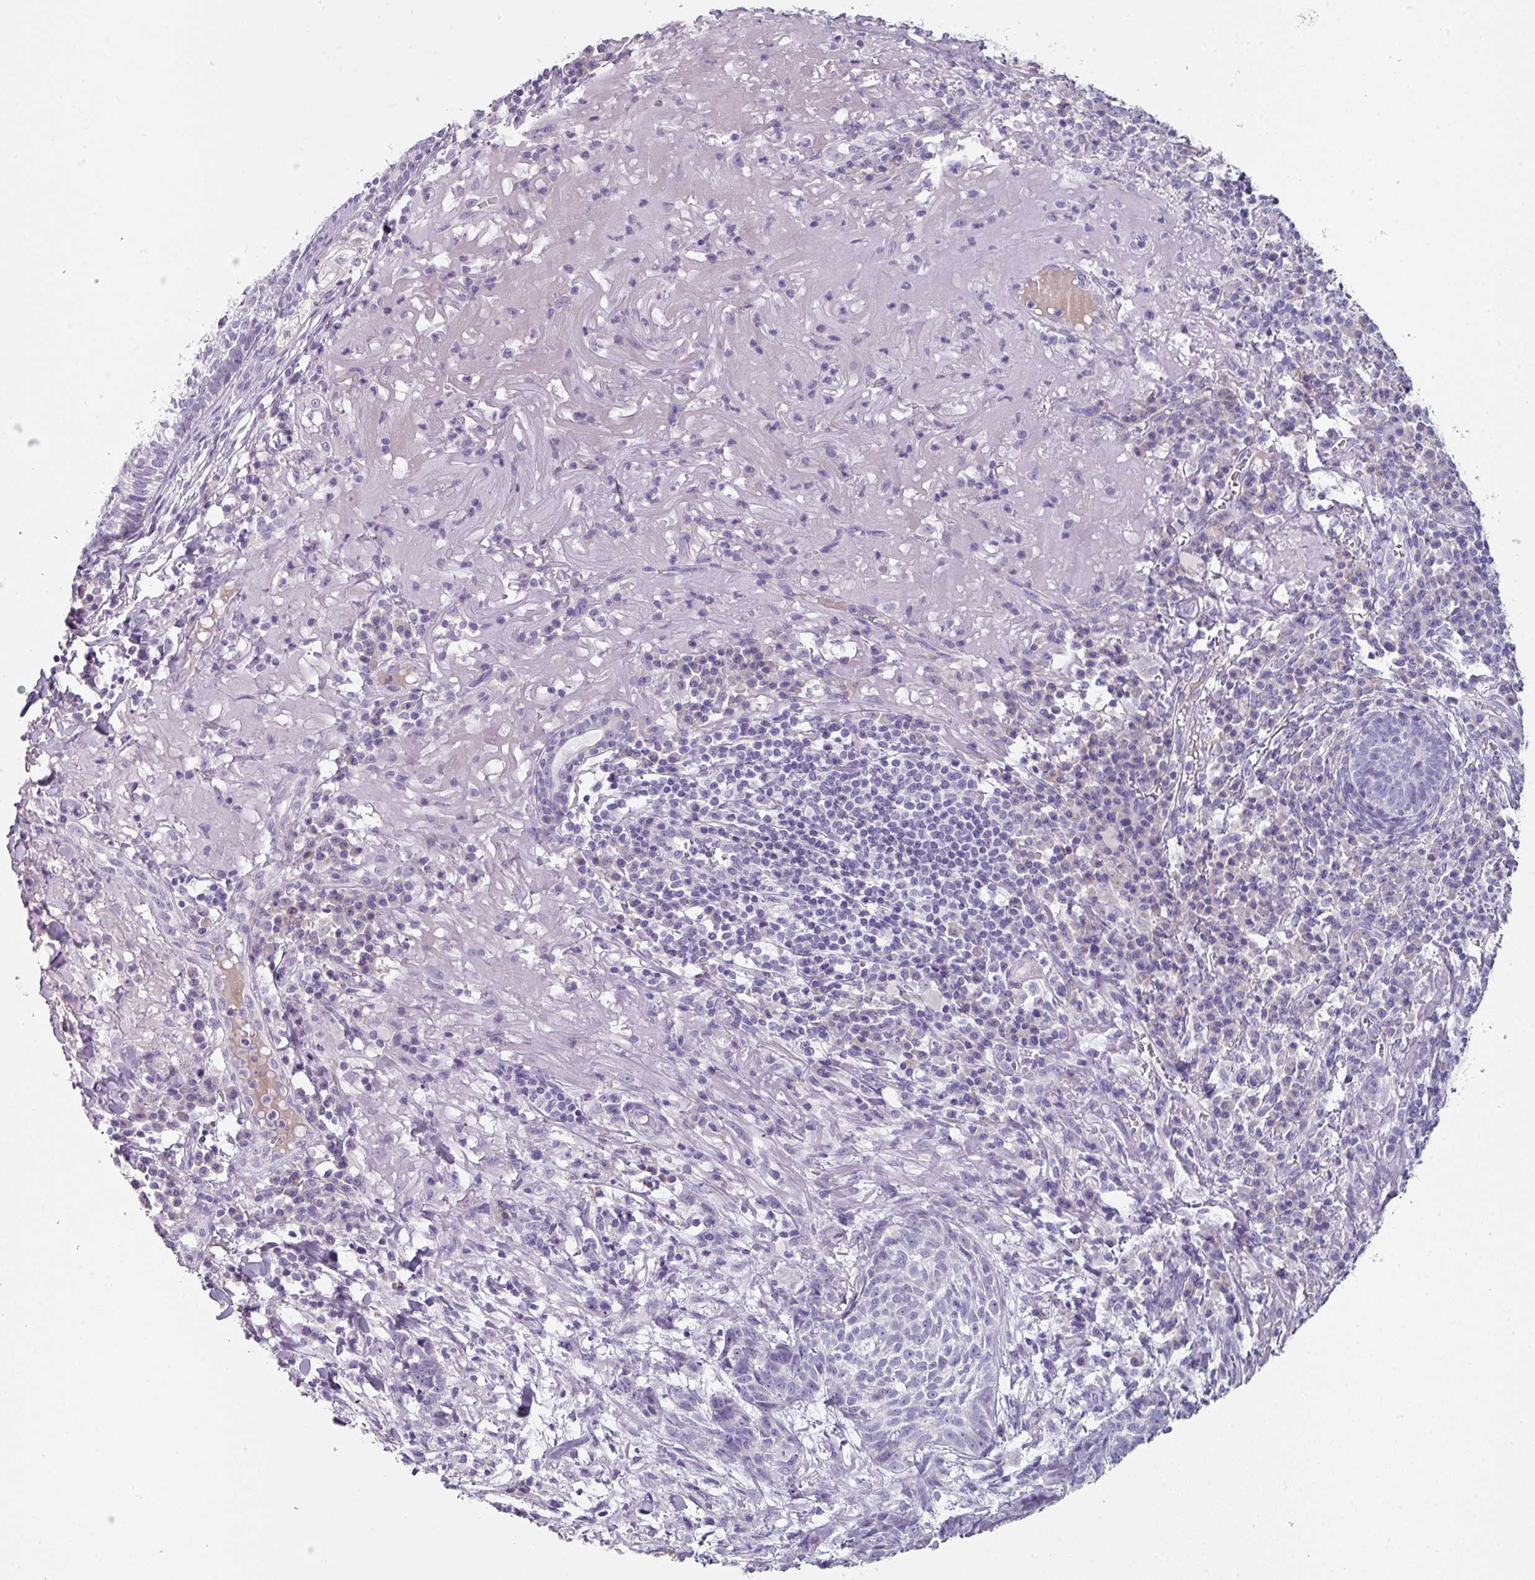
{"staining": {"intensity": "negative", "quantity": "none", "location": "none"}, "tissue": "skin cancer", "cell_type": "Tumor cells", "image_type": "cancer", "snomed": [{"axis": "morphology", "description": "Basal cell carcinoma"}, {"axis": "topography", "description": "Skin"}], "caption": "Tumor cells show no significant positivity in skin basal cell carcinoma. (Immunohistochemistry (ihc), brightfield microscopy, high magnification).", "gene": "DEFB115", "patient": {"sex": "female", "age": 93}}